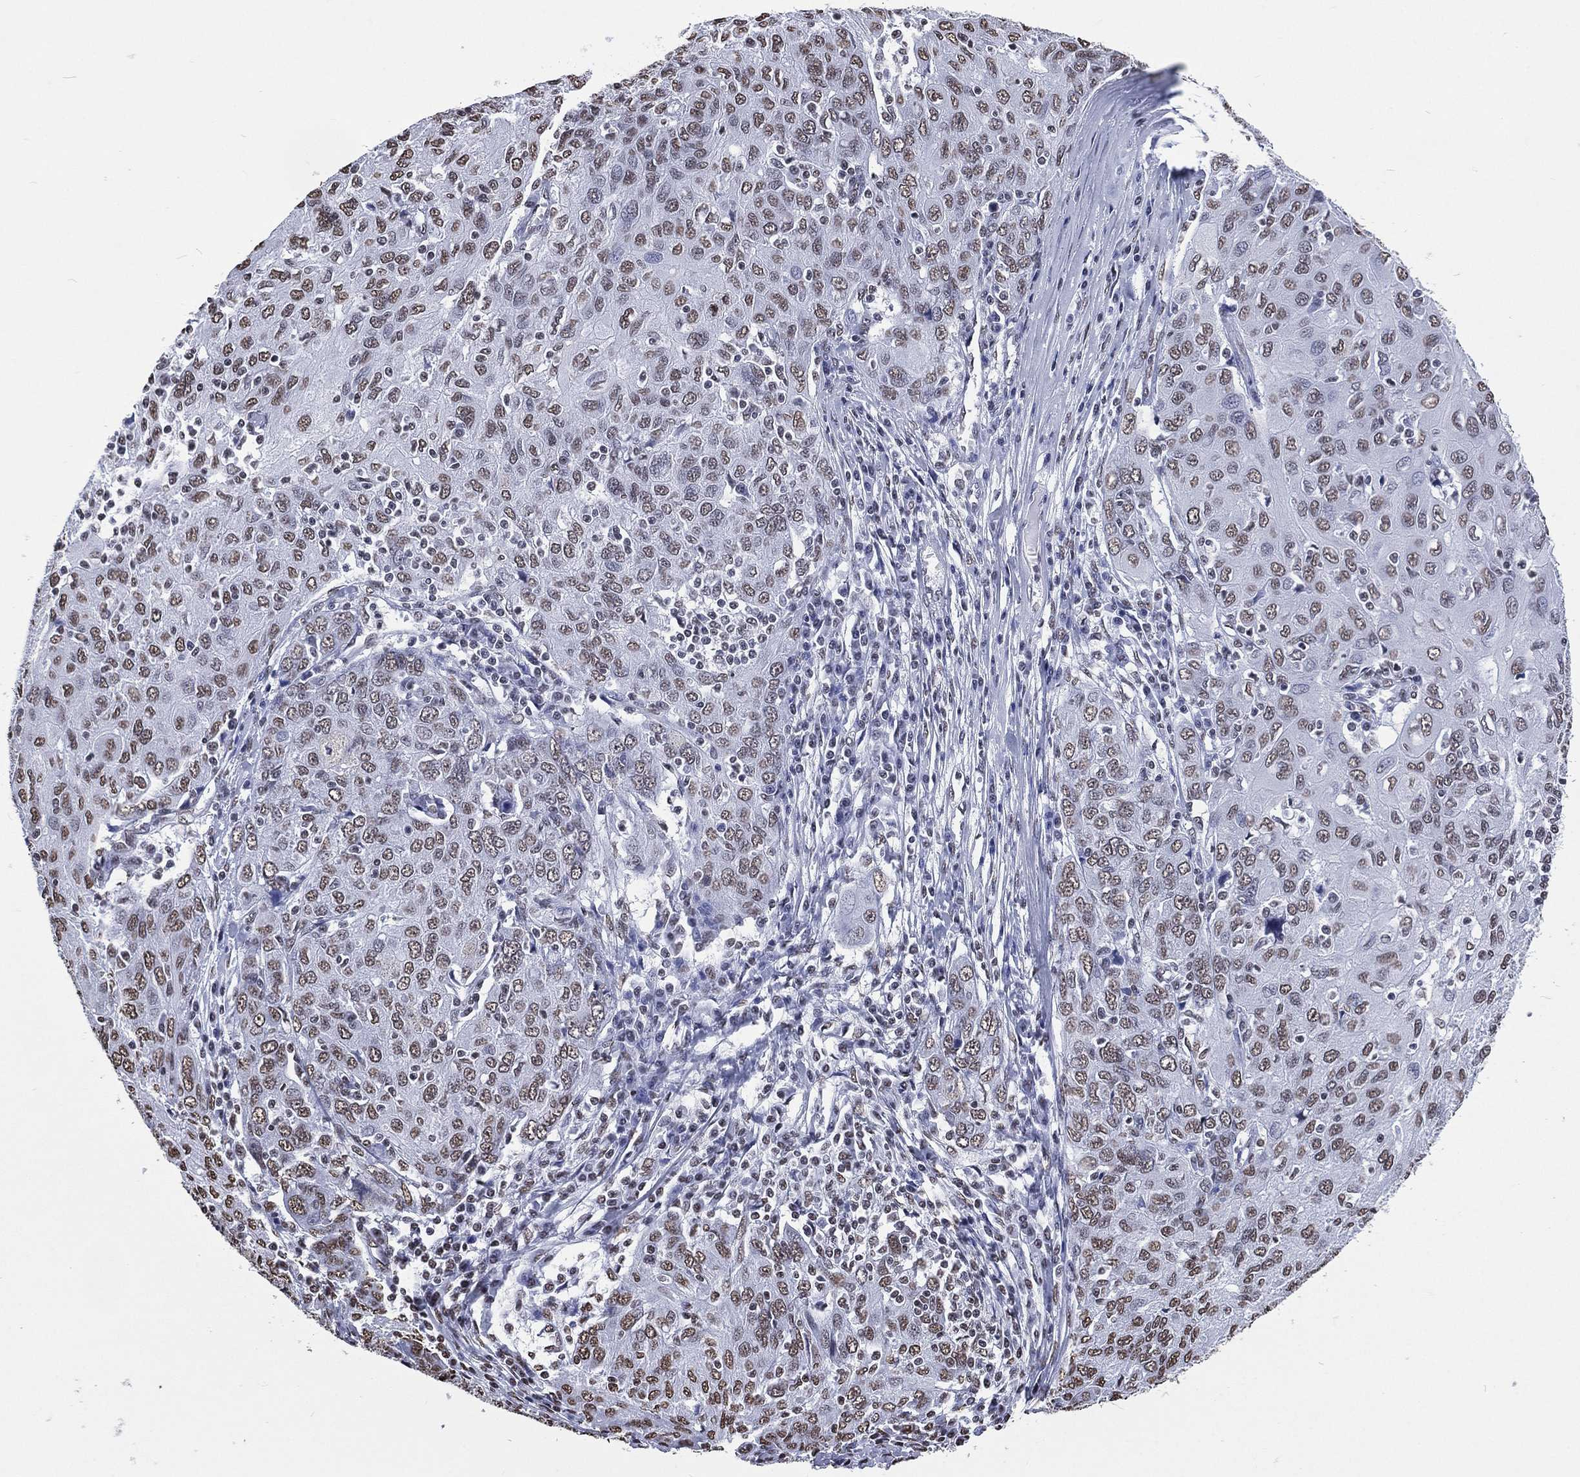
{"staining": {"intensity": "moderate", "quantity": "25%-75%", "location": "nuclear"}, "tissue": "ovarian cancer", "cell_type": "Tumor cells", "image_type": "cancer", "snomed": [{"axis": "morphology", "description": "Carcinoma, endometroid"}, {"axis": "topography", "description": "Ovary"}], "caption": "Tumor cells show moderate nuclear expression in approximately 25%-75% of cells in ovarian cancer (endometroid carcinoma). (IHC, brightfield microscopy, high magnification).", "gene": "RETREG2", "patient": {"sex": "female", "age": 50}}